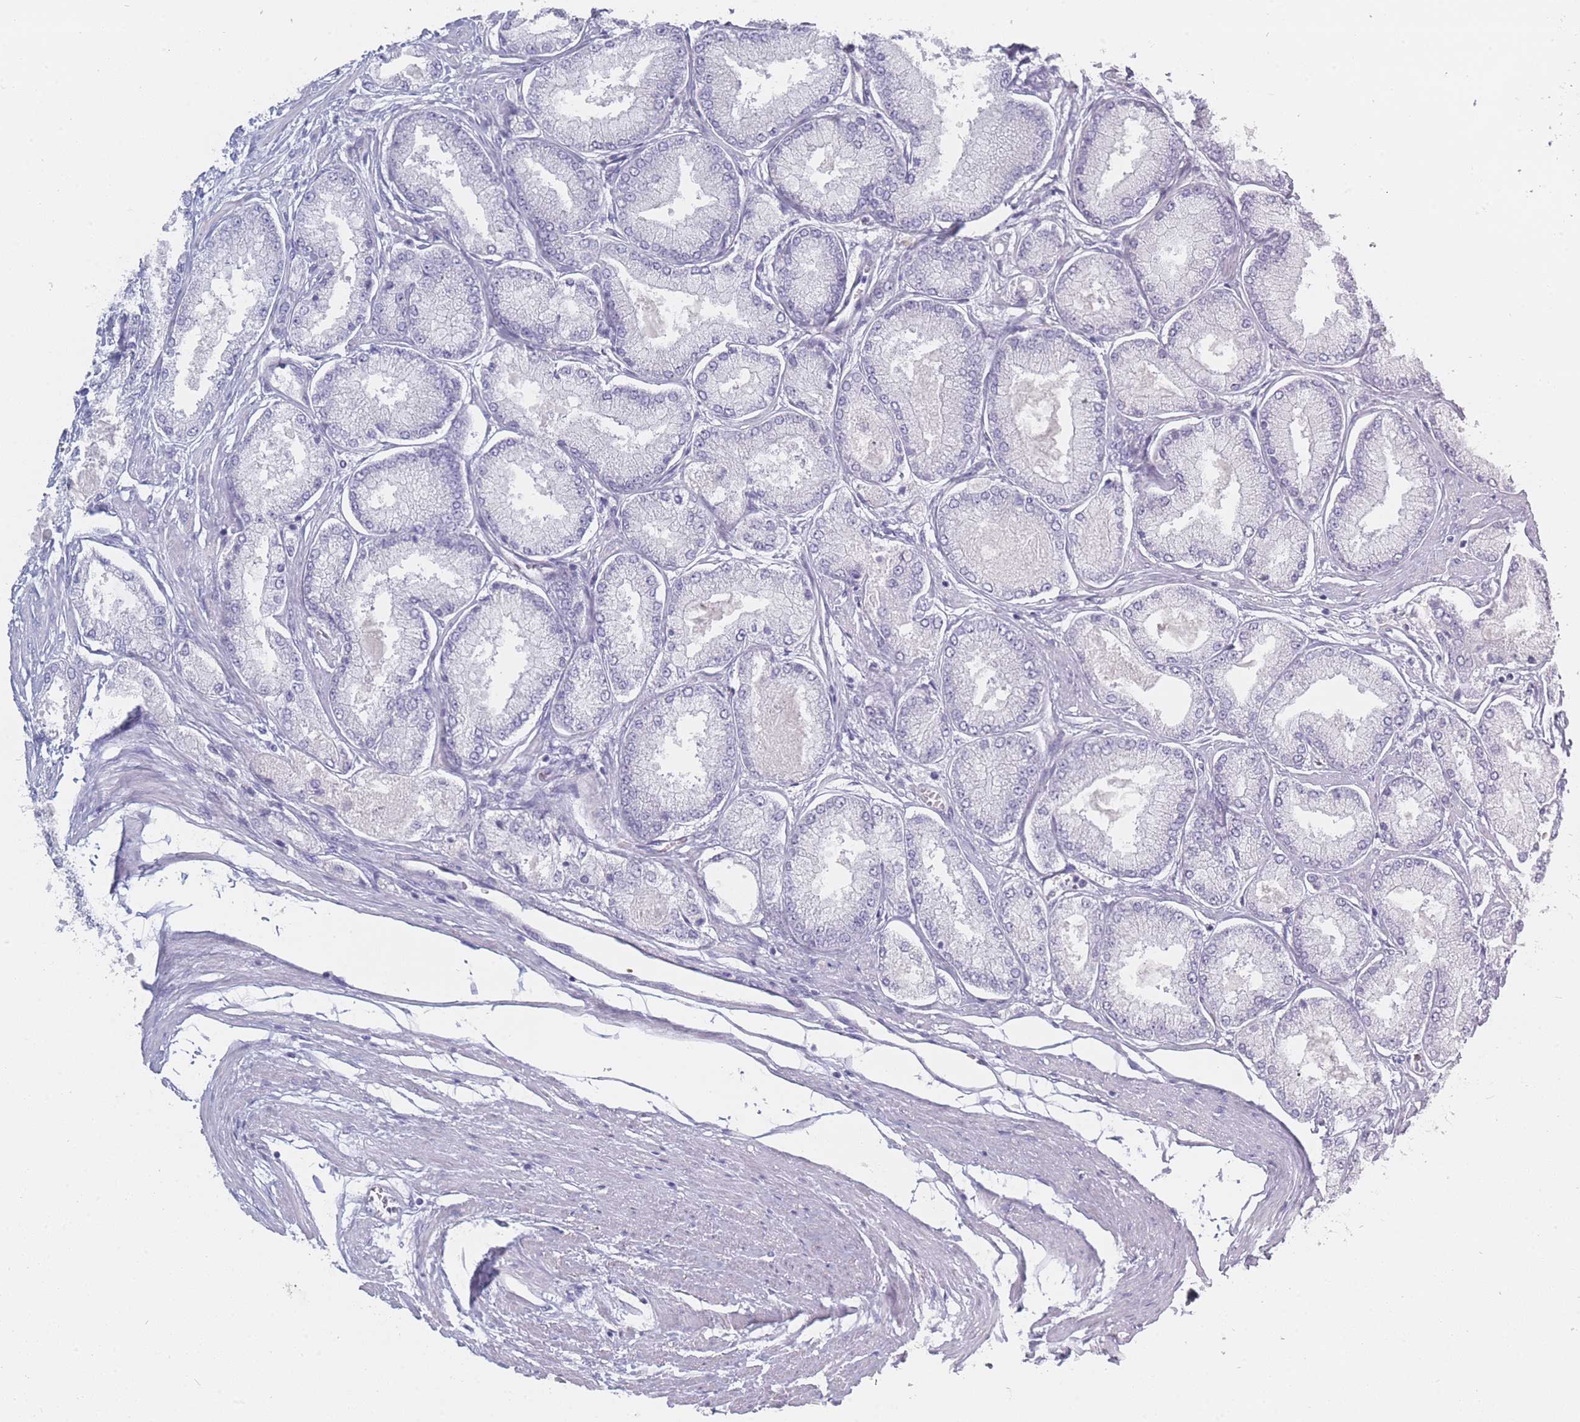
{"staining": {"intensity": "negative", "quantity": "none", "location": "none"}, "tissue": "prostate cancer", "cell_type": "Tumor cells", "image_type": "cancer", "snomed": [{"axis": "morphology", "description": "Adenocarcinoma, Low grade"}, {"axis": "topography", "description": "Prostate"}], "caption": "Tumor cells show no significant staining in prostate low-grade adenocarcinoma.", "gene": "ROS1", "patient": {"sex": "male", "age": 74}}